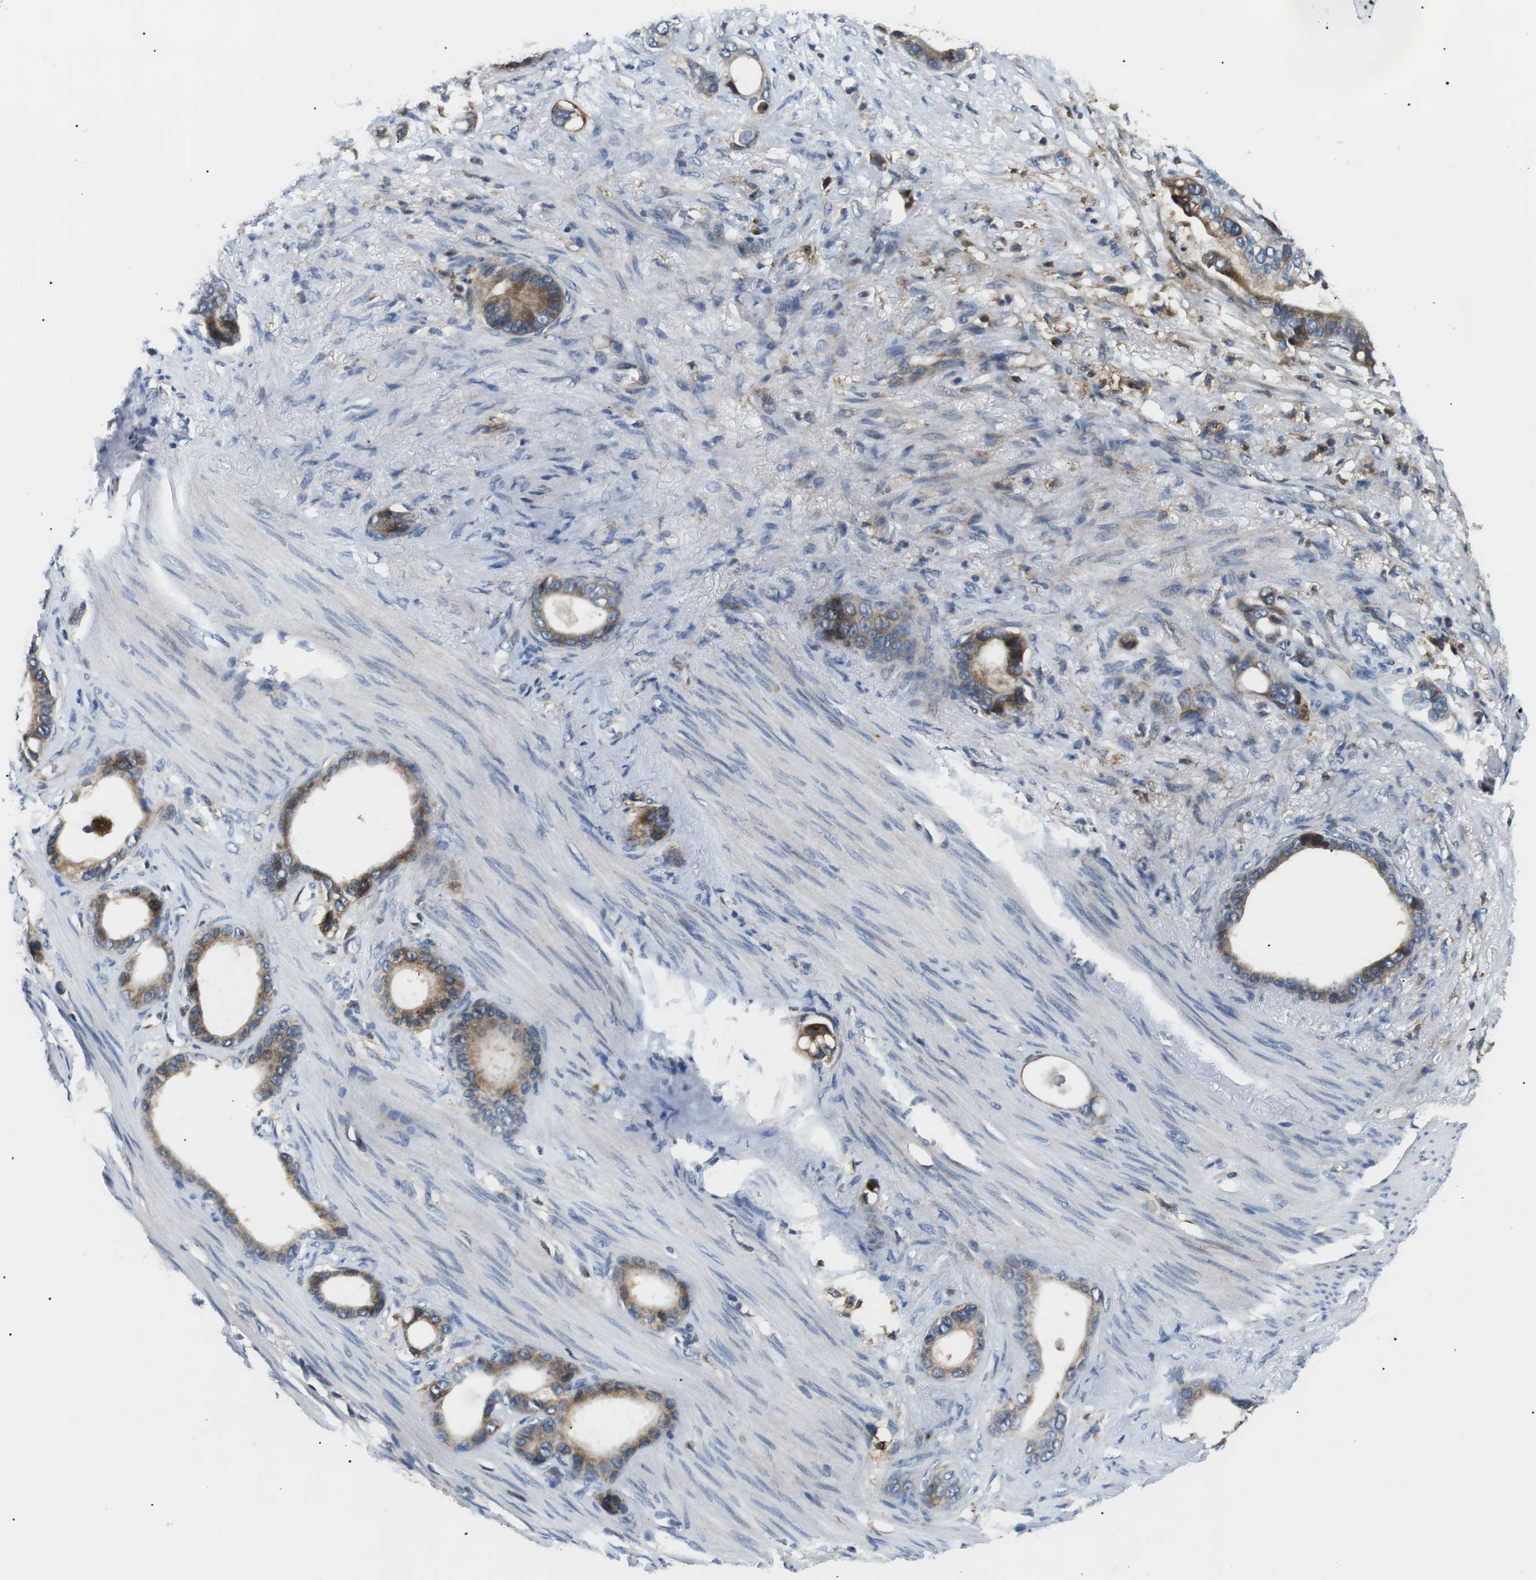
{"staining": {"intensity": "moderate", "quantity": ">75%", "location": "cytoplasmic/membranous"}, "tissue": "stomach cancer", "cell_type": "Tumor cells", "image_type": "cancer", "snomed": [{"axis": "morphology", "description": "Adenocarcinoma, NOS"}, {"axis": "topography", "description": "Stomach"}], "caption": "This histopathology image exhibits adenocarcinoma (stomach) stained with IHC to label a protein in brown. The cytoplasmic/membranous of tumor cells show moderate positivity for the protein. Nuclei are counter-stained blue.", "gene": "RAB9A", "patient": {"sex": "female", "age": 75}}